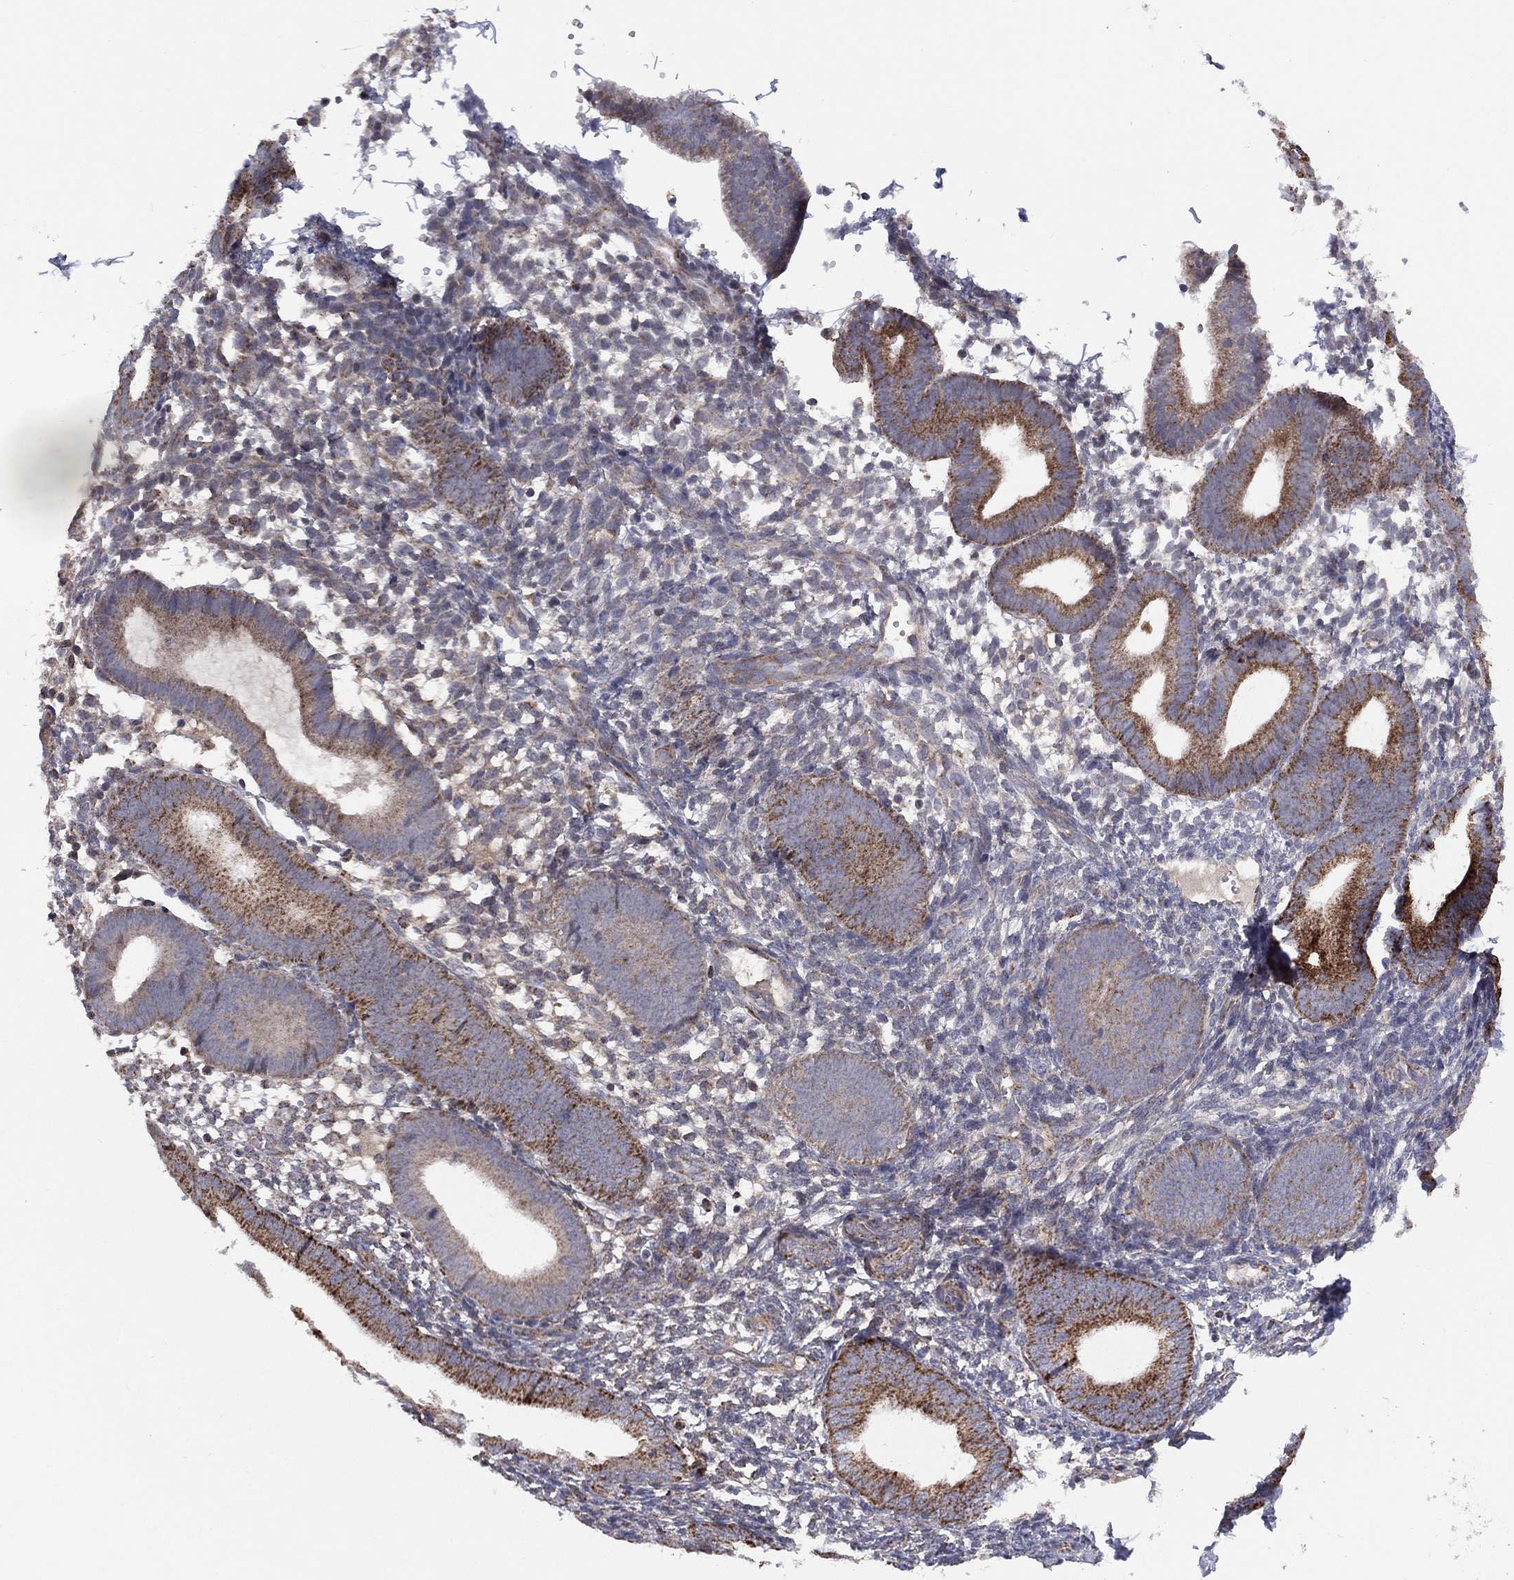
{"staining": {"intensity": "negative", "quantity": "none", "location": "none"}, "tissue": "endometrium", "cell_type": "Cells in endometrial stroma", "image_type": "normal", "snomed": [{"axis": "morphology", "description": "Normal tissue, NOS"}, {"axis": "topography", "description": "Endometrium"}], "caption": "Immunohistochemistry (IHC) image of unremarkable endometrium stained for a protein (brown), which exhibits no expression in cells in endometrial stroma.", "gene": "PPP2R5A", "patient": {"sex": "female", "age": 39}}